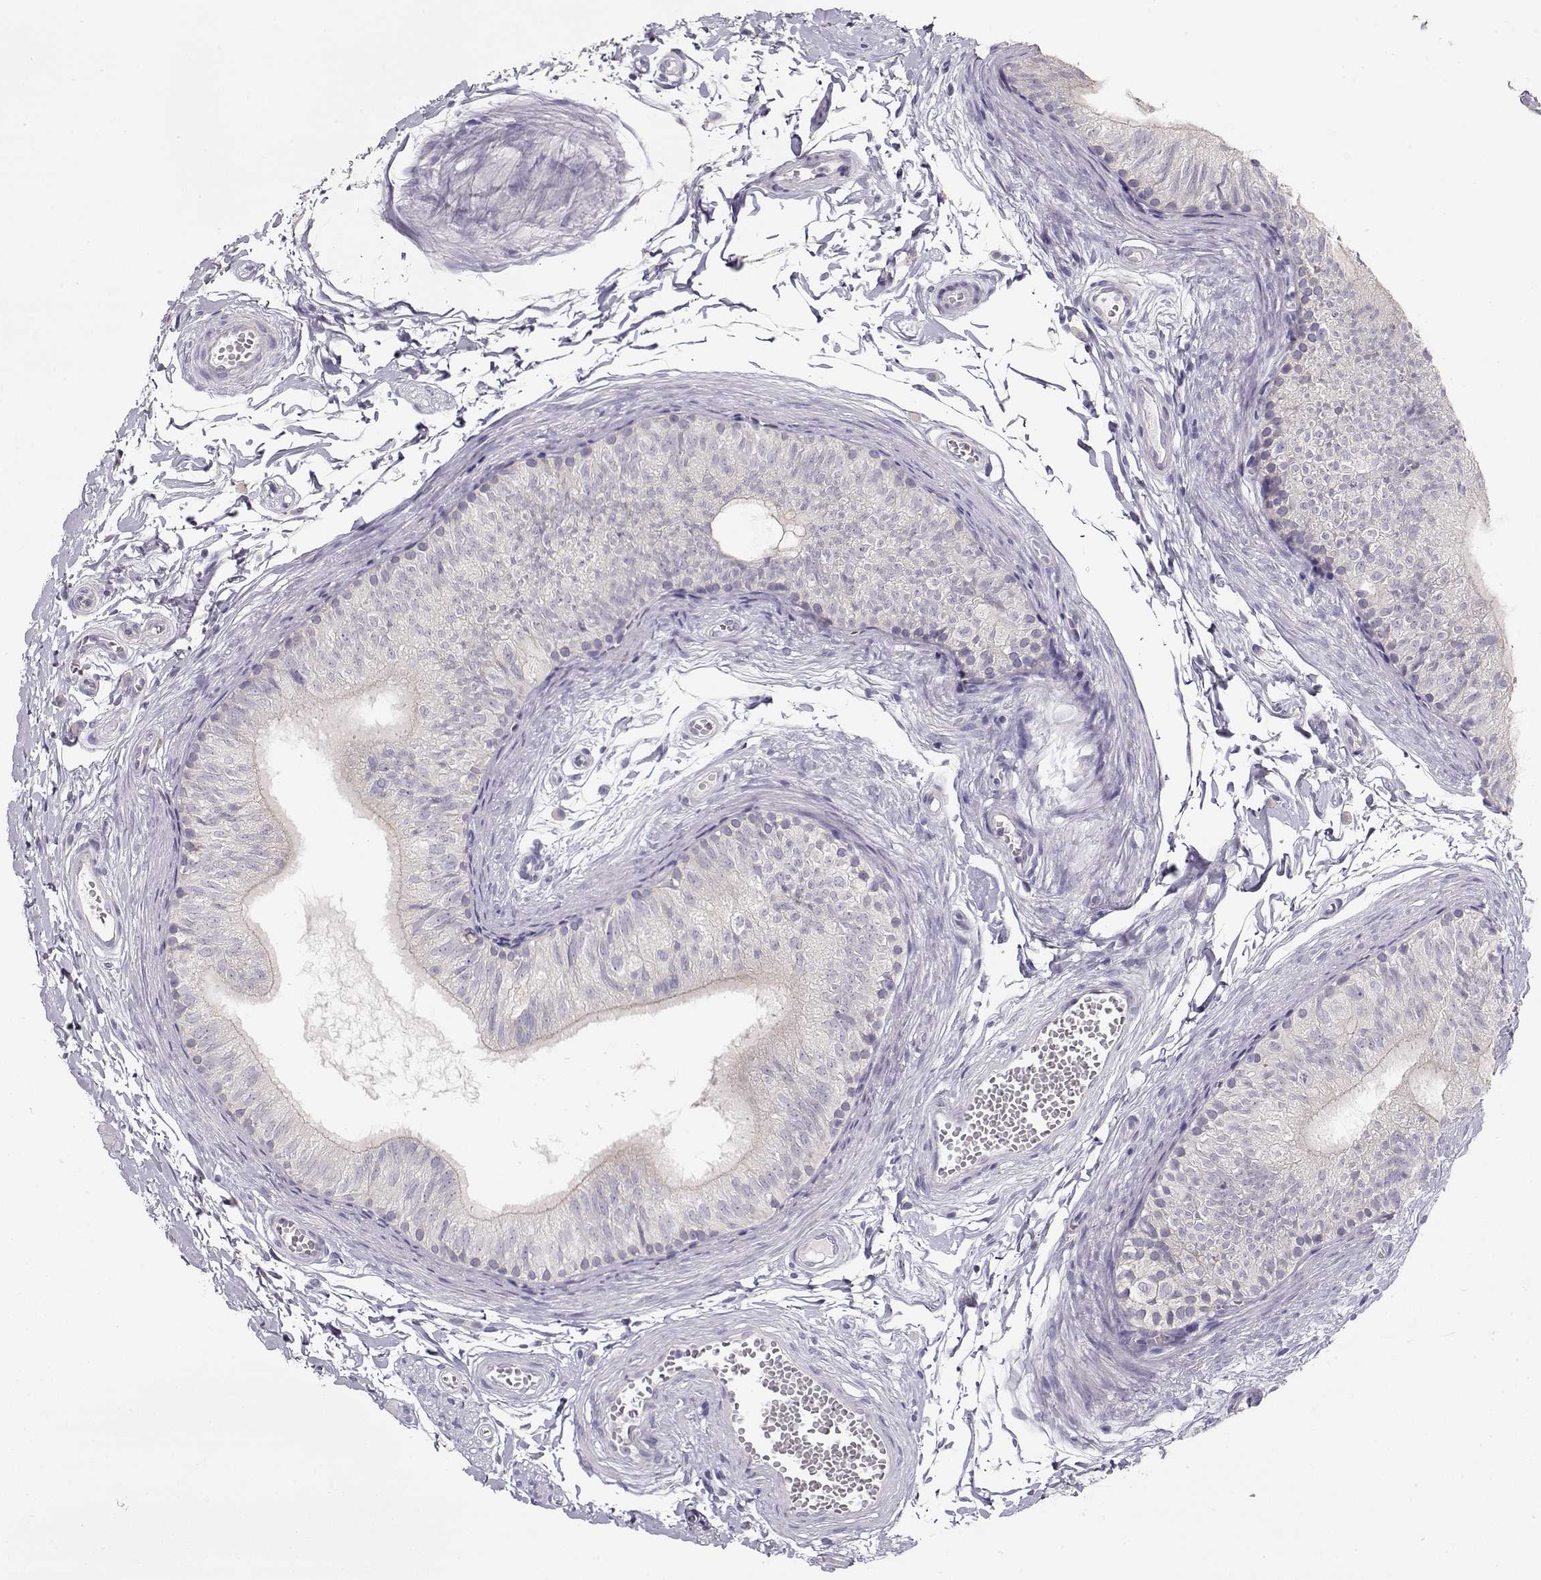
{"staining": {"intensity": "negative", "quantity": "none", "location": "none"}, "tissue": "epididymis", "cell_type": "Glandular cells", "image_type": "normal", "snomed": [{"axis": "morphology", "description": "Normal tissue, NOS"}, {"axis": "topography", "description": "Epididymis"}], "caption": "An immunohistochemistry micrograph of normal epididymis is shown. There is no staining in glandular cells of epididymis.", "gene": "GLIPR1L2", "patient": {"sex": "male", "age": 22}}